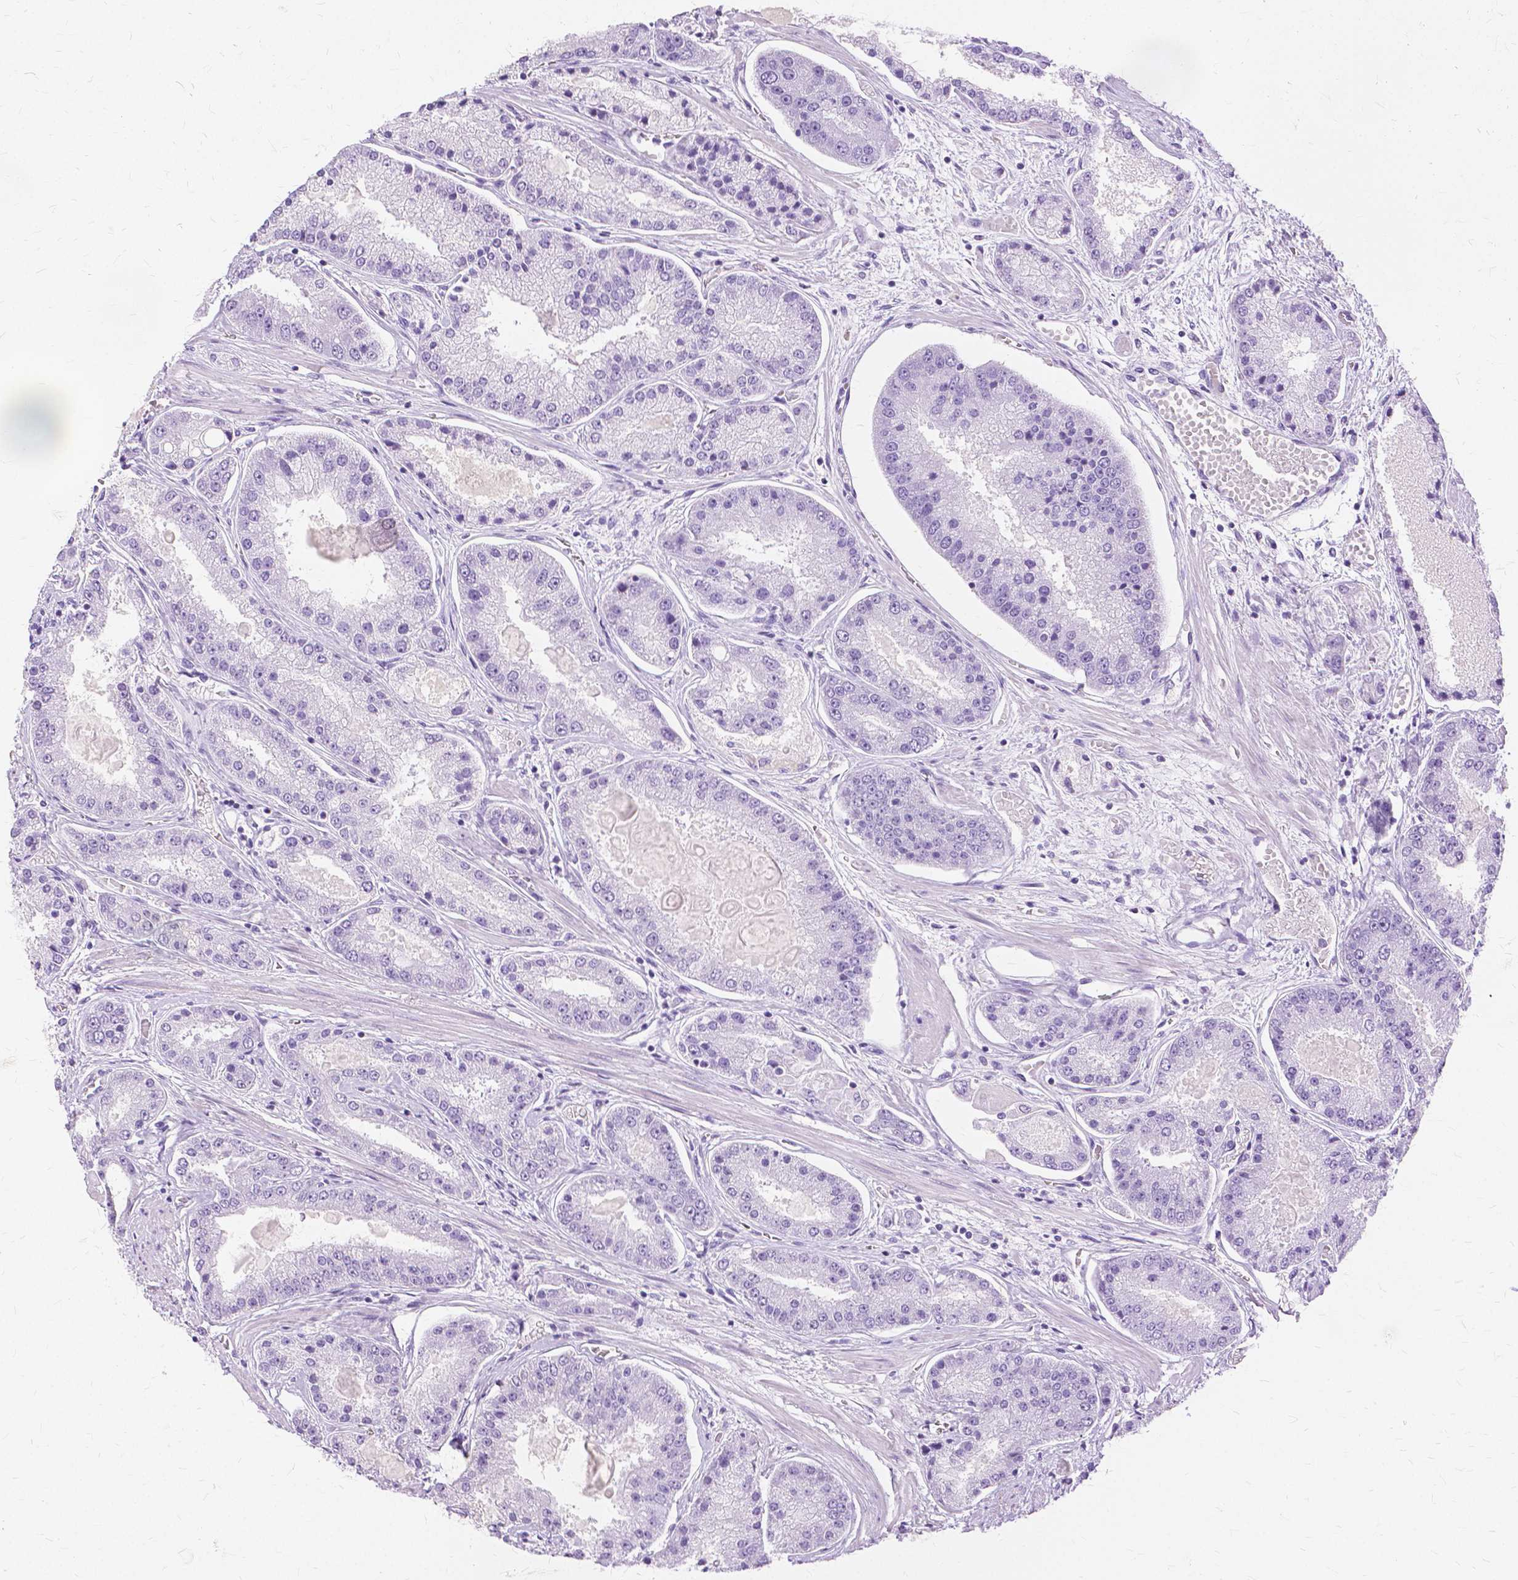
{"staining": {"intensity": "negative", "quantity": "none", "location": "none"}, "tissue": "prostate cancer", "cell_type": "Tumor cells", "image_type": "cancer", "snomed": [{"axis": "morphology", "description": "Adenocarcinoma, High grade"}, {"axis": "topography", "description": "Prostate"}], "caption": "The micrograph demonstrates no significant expression in tumor cells of high-grade adenocarcinoma (prostate).", "gene": "TGM1", "patient": {"sex": "male", "age": 67}}